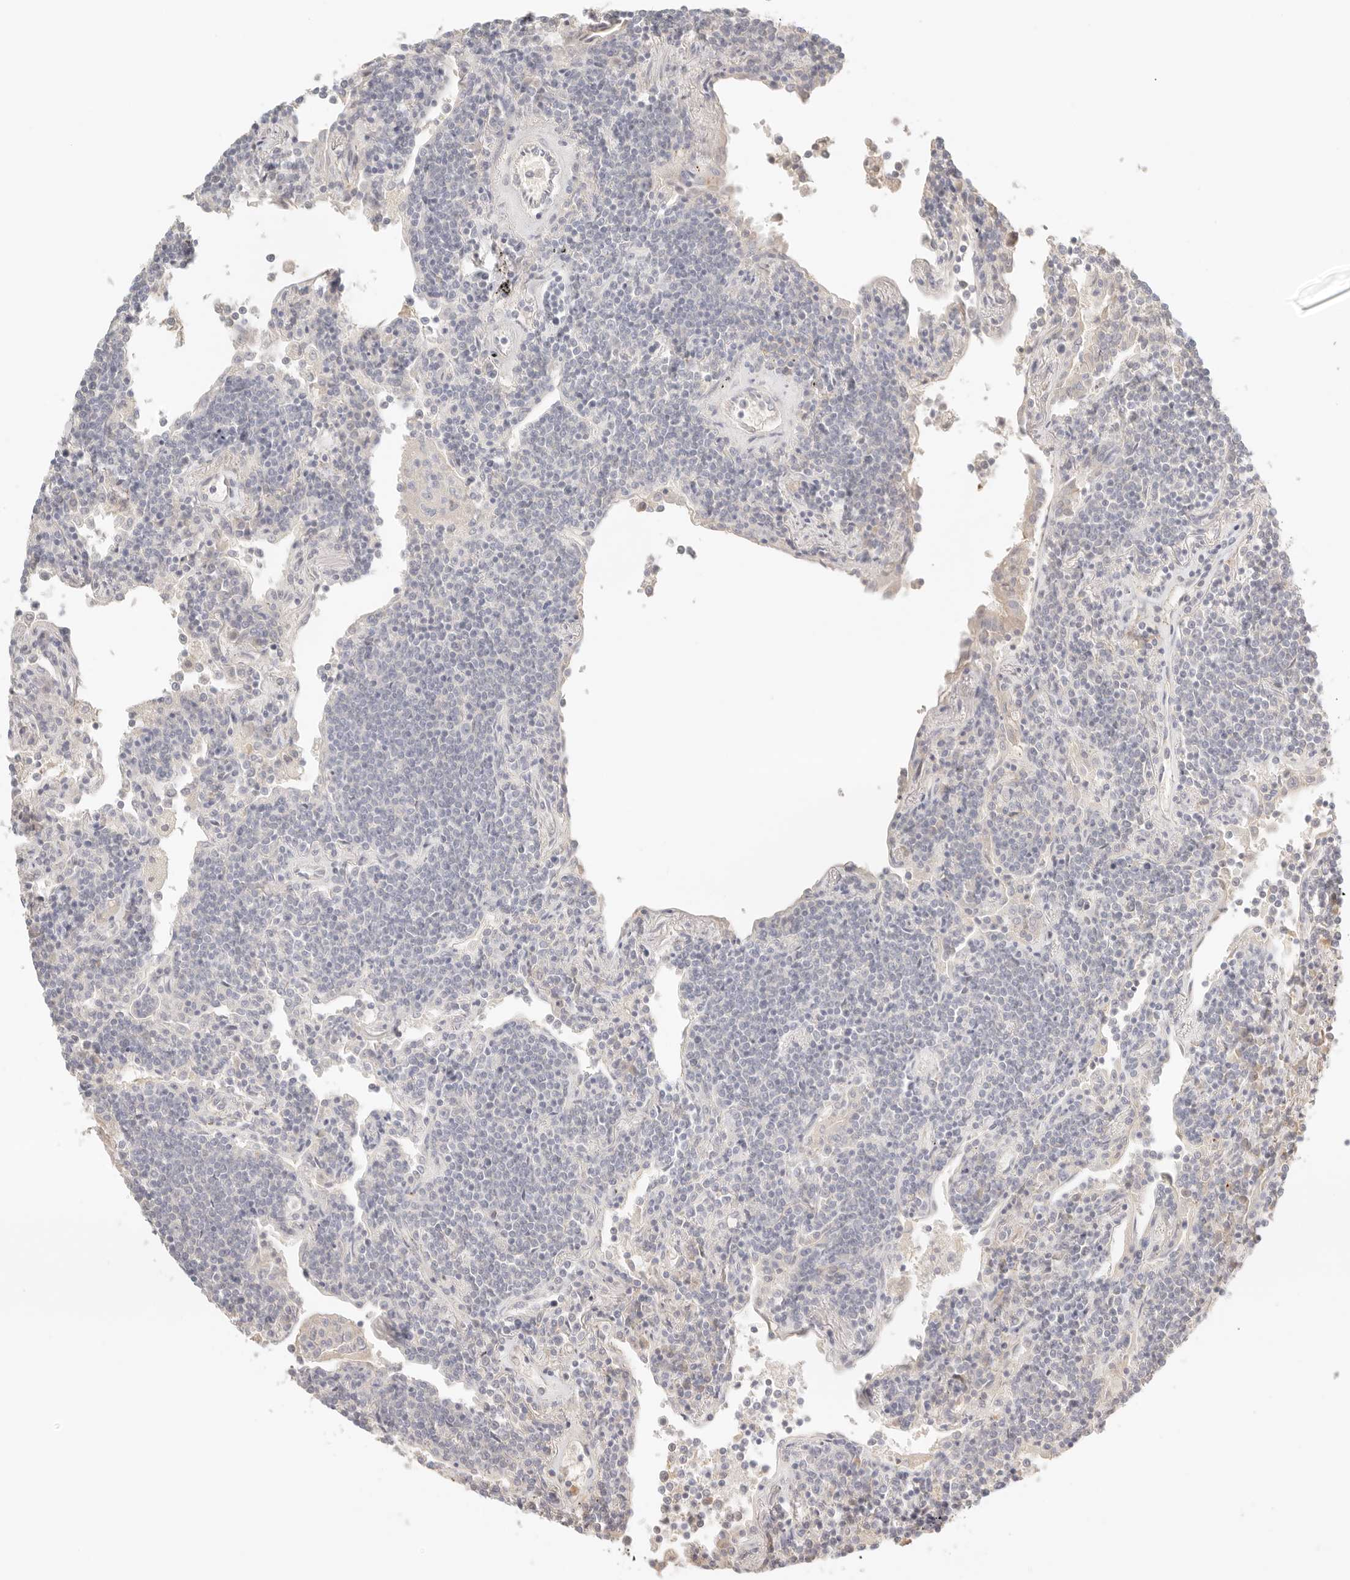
{"staining": {"intensity": "negative", "quantity": "none", "location": "none"}, "tissue": "lymphoma", "cell_type": "Tumor cells", "image_type": "cancer", "snomed": [{"axis": "morphology", "description": "Malignant lymphoma, non-Hodgkin's type, Low grade"}, {"axis": "topography", "description": "Lung"}], "caption": "A photomicrograph of human lymphoma is negative for staining in tumor cells. Brightfield microscopy of immunohistochemistry (IHC) stained with DAB (3,3'-diaminobenzidine) (brown) and hematoxylin (blue), captured at high magnification.", "gene": "CEP120", "patient": {"sex": "female", "age": 71}}